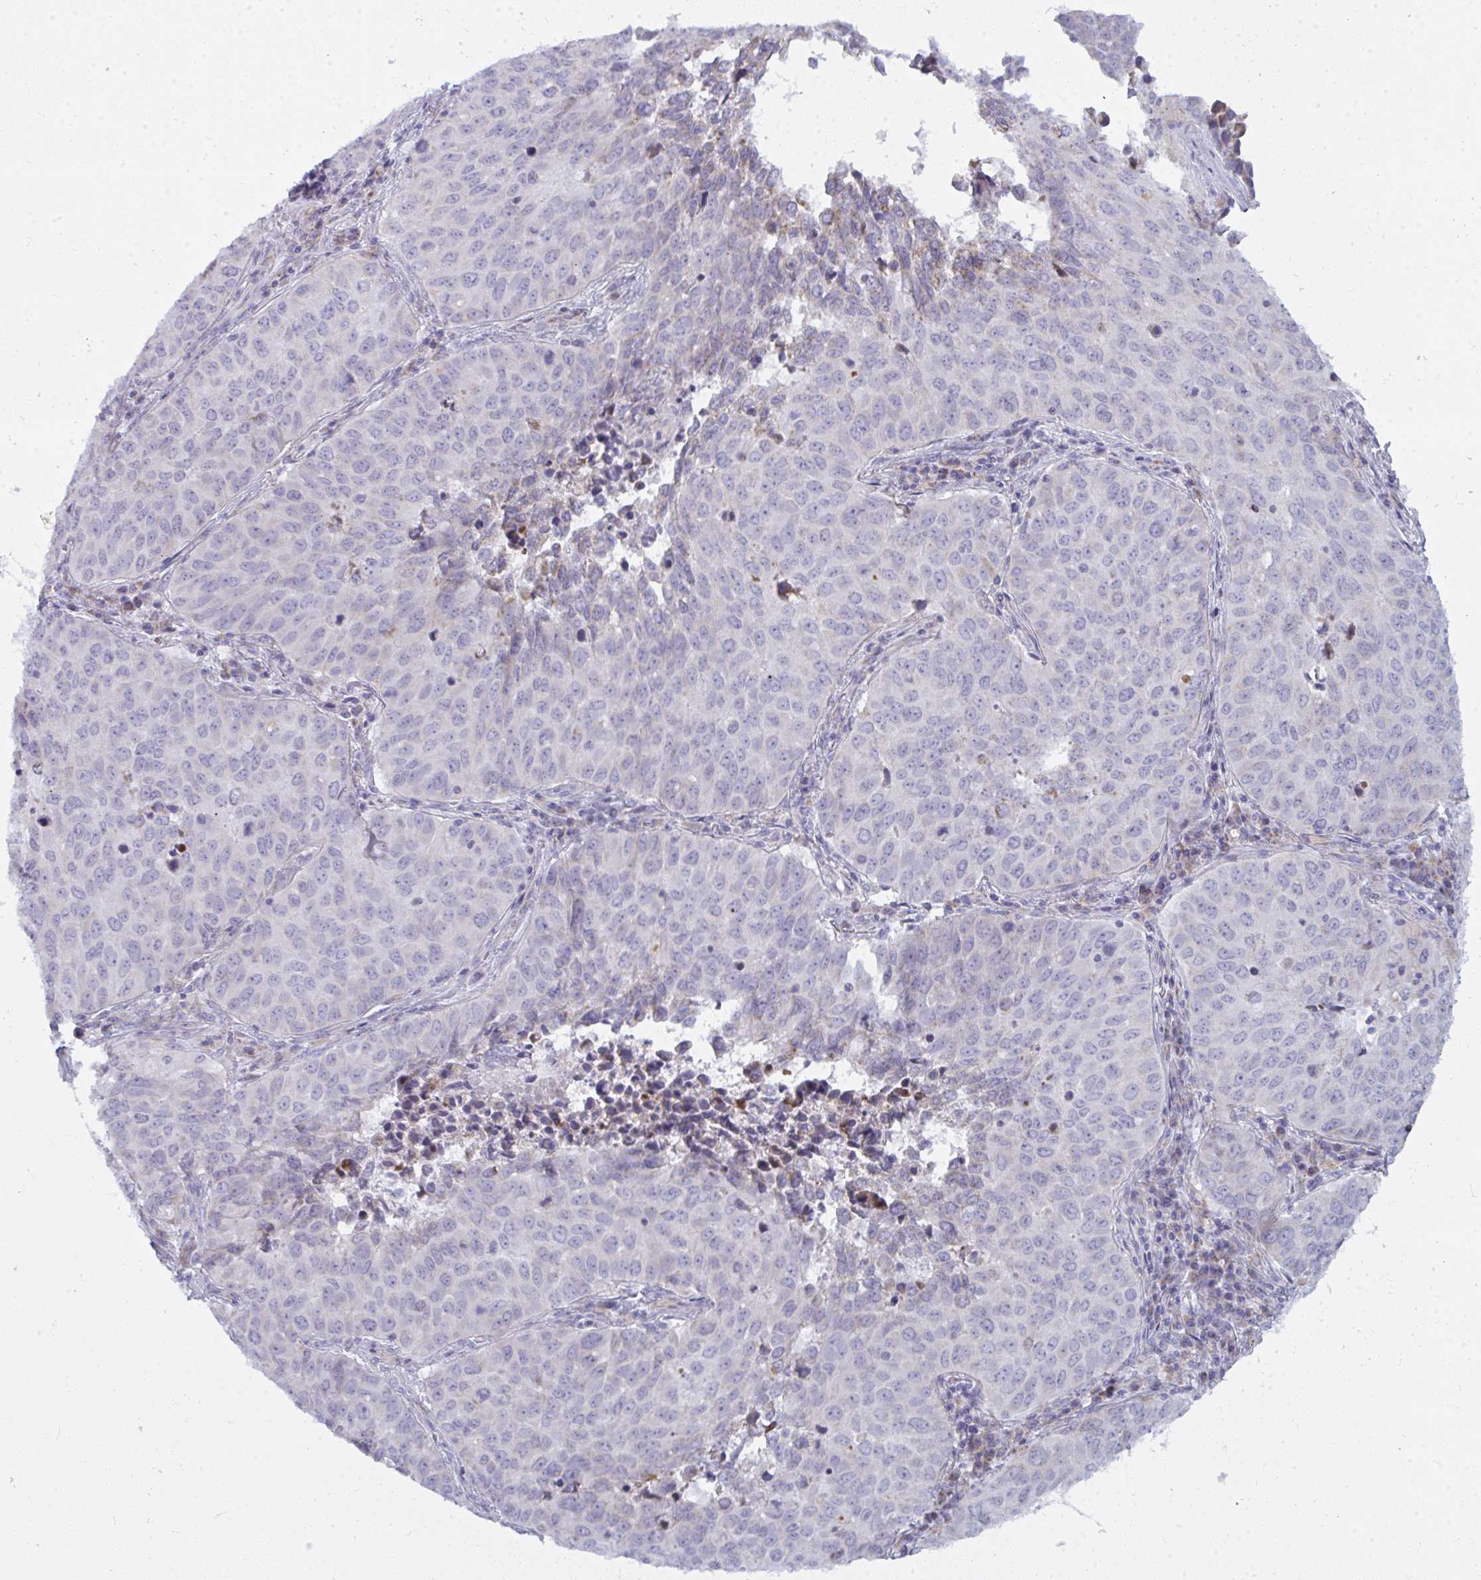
{"staining": {"intensity": "negative", "quantity": "none", "location": "none"}, "tissue": "lung cancer", "cell_type": "Tumor cells", "image_type": "cancer", "snomed": [{"axis": "morphology", "description": "Adenocarcinoma, NOS"}, {"axis": "topography", "description": "Lung"}], "caption": "Tumor cells are negative for brown protein staining in lung cancer (adenocarcinoma). (DAB (3,3'-diaminobenzidine) immunohistochemistry (IHC), high magnification).", "gene": "ATG9A", "patient": {"sex": "female", "age": 50}}